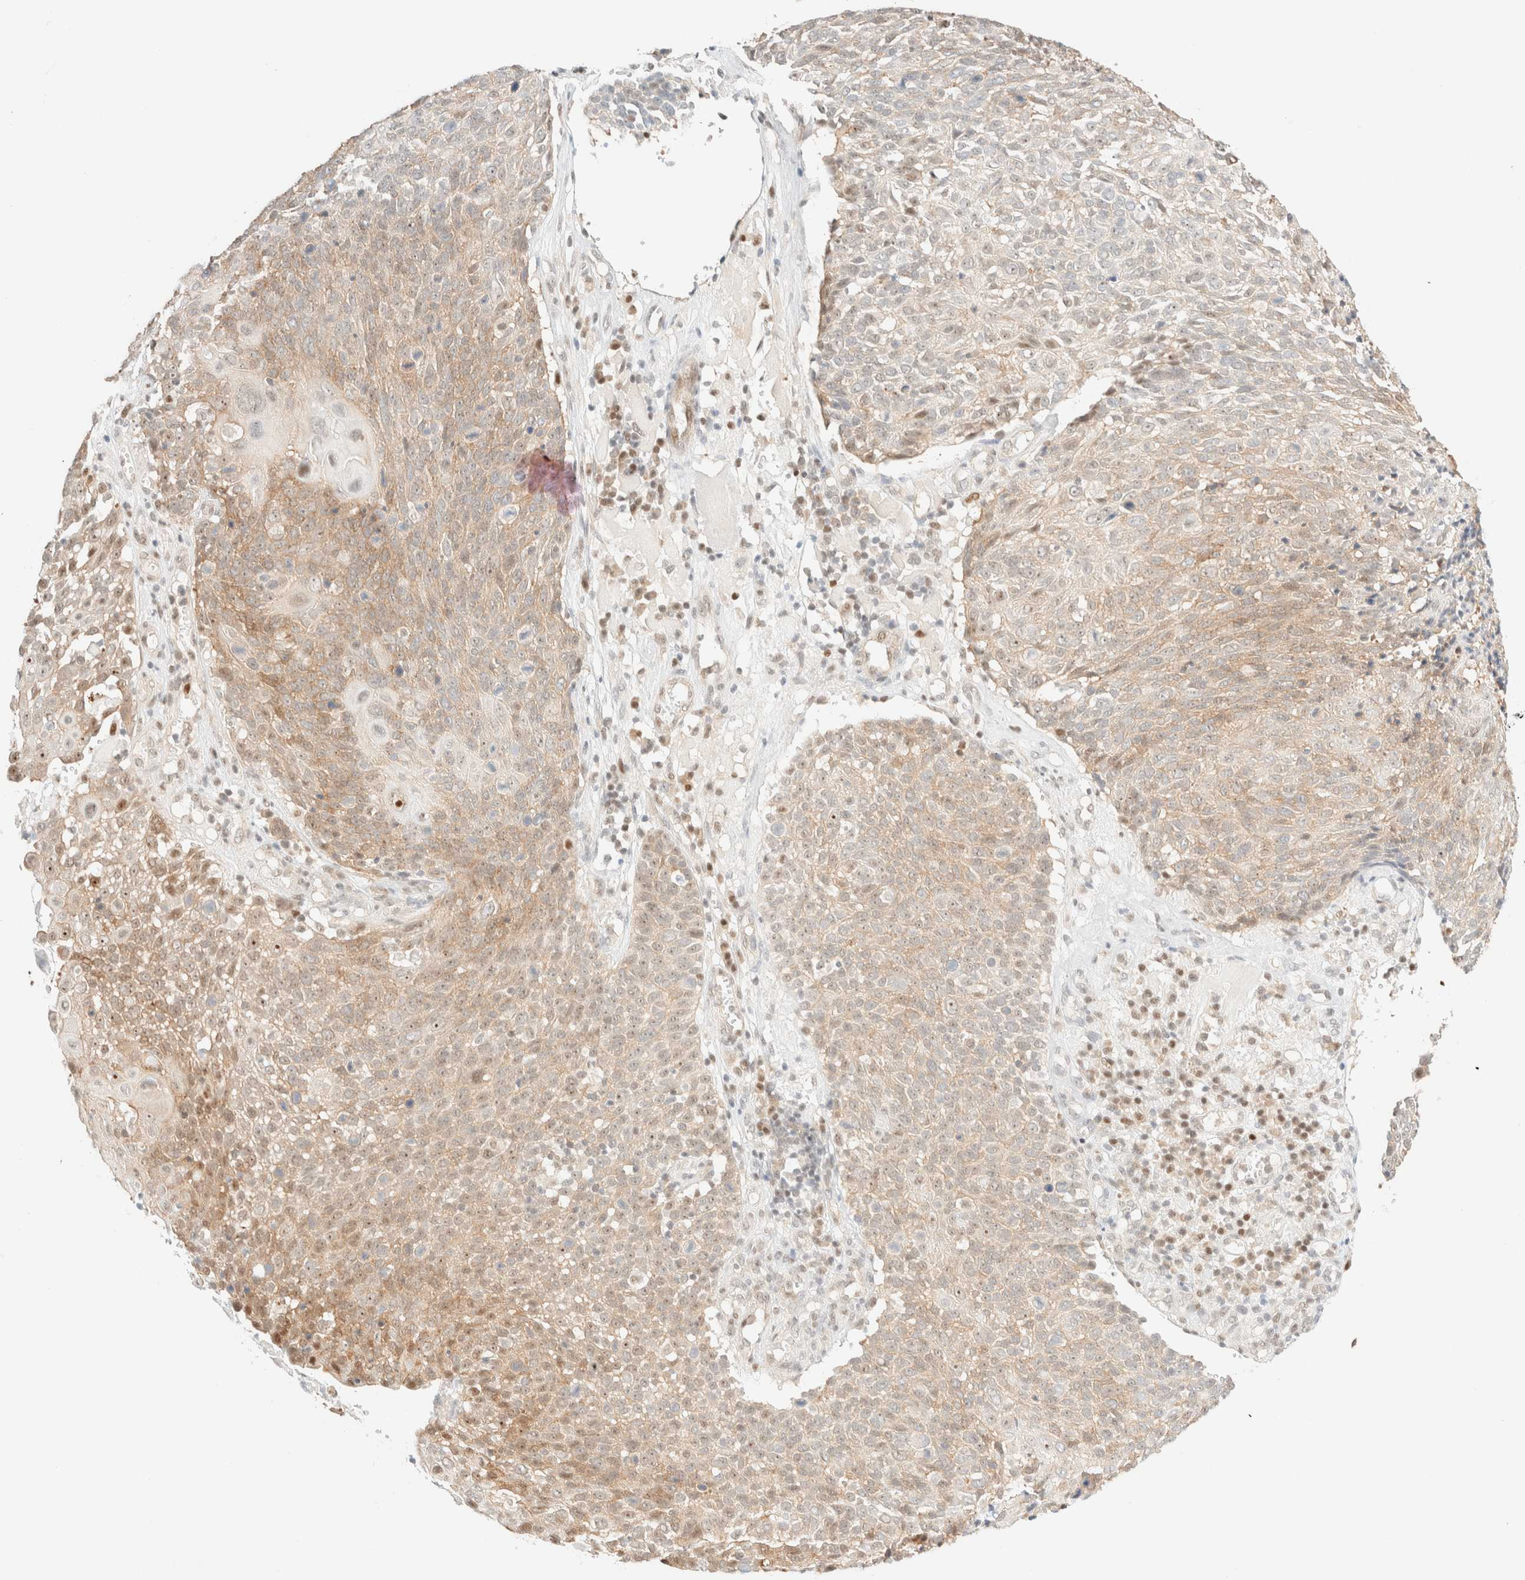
{"staining": {"intensity": "weak", "quantity": ">75%", "location": "cytoplasmic/membranous,nuclear"}, "tissue": "cervical cancer", "cell_type": "Tumor cells", "image_type": "cancer", "snomed": [{"axis": "morphology", "description": "Squamous cell carcinoma, NOS"}, {"axis": "topography", "description": "Cervix"}], "caption": "Immunohistochemical staining of cervical cancer exhibits low levels of weak cytoplasmic/membranous and nuclear protein staining in about >75% of tumor cells. The staining was performed using DAB (3,3'-diaminobenzidine), with brown indicating positive protein expression. Nuclei are stained blue with hematoxylin.", "gene": "TSR1", "patient": {"sex": "female", "age": 74}}